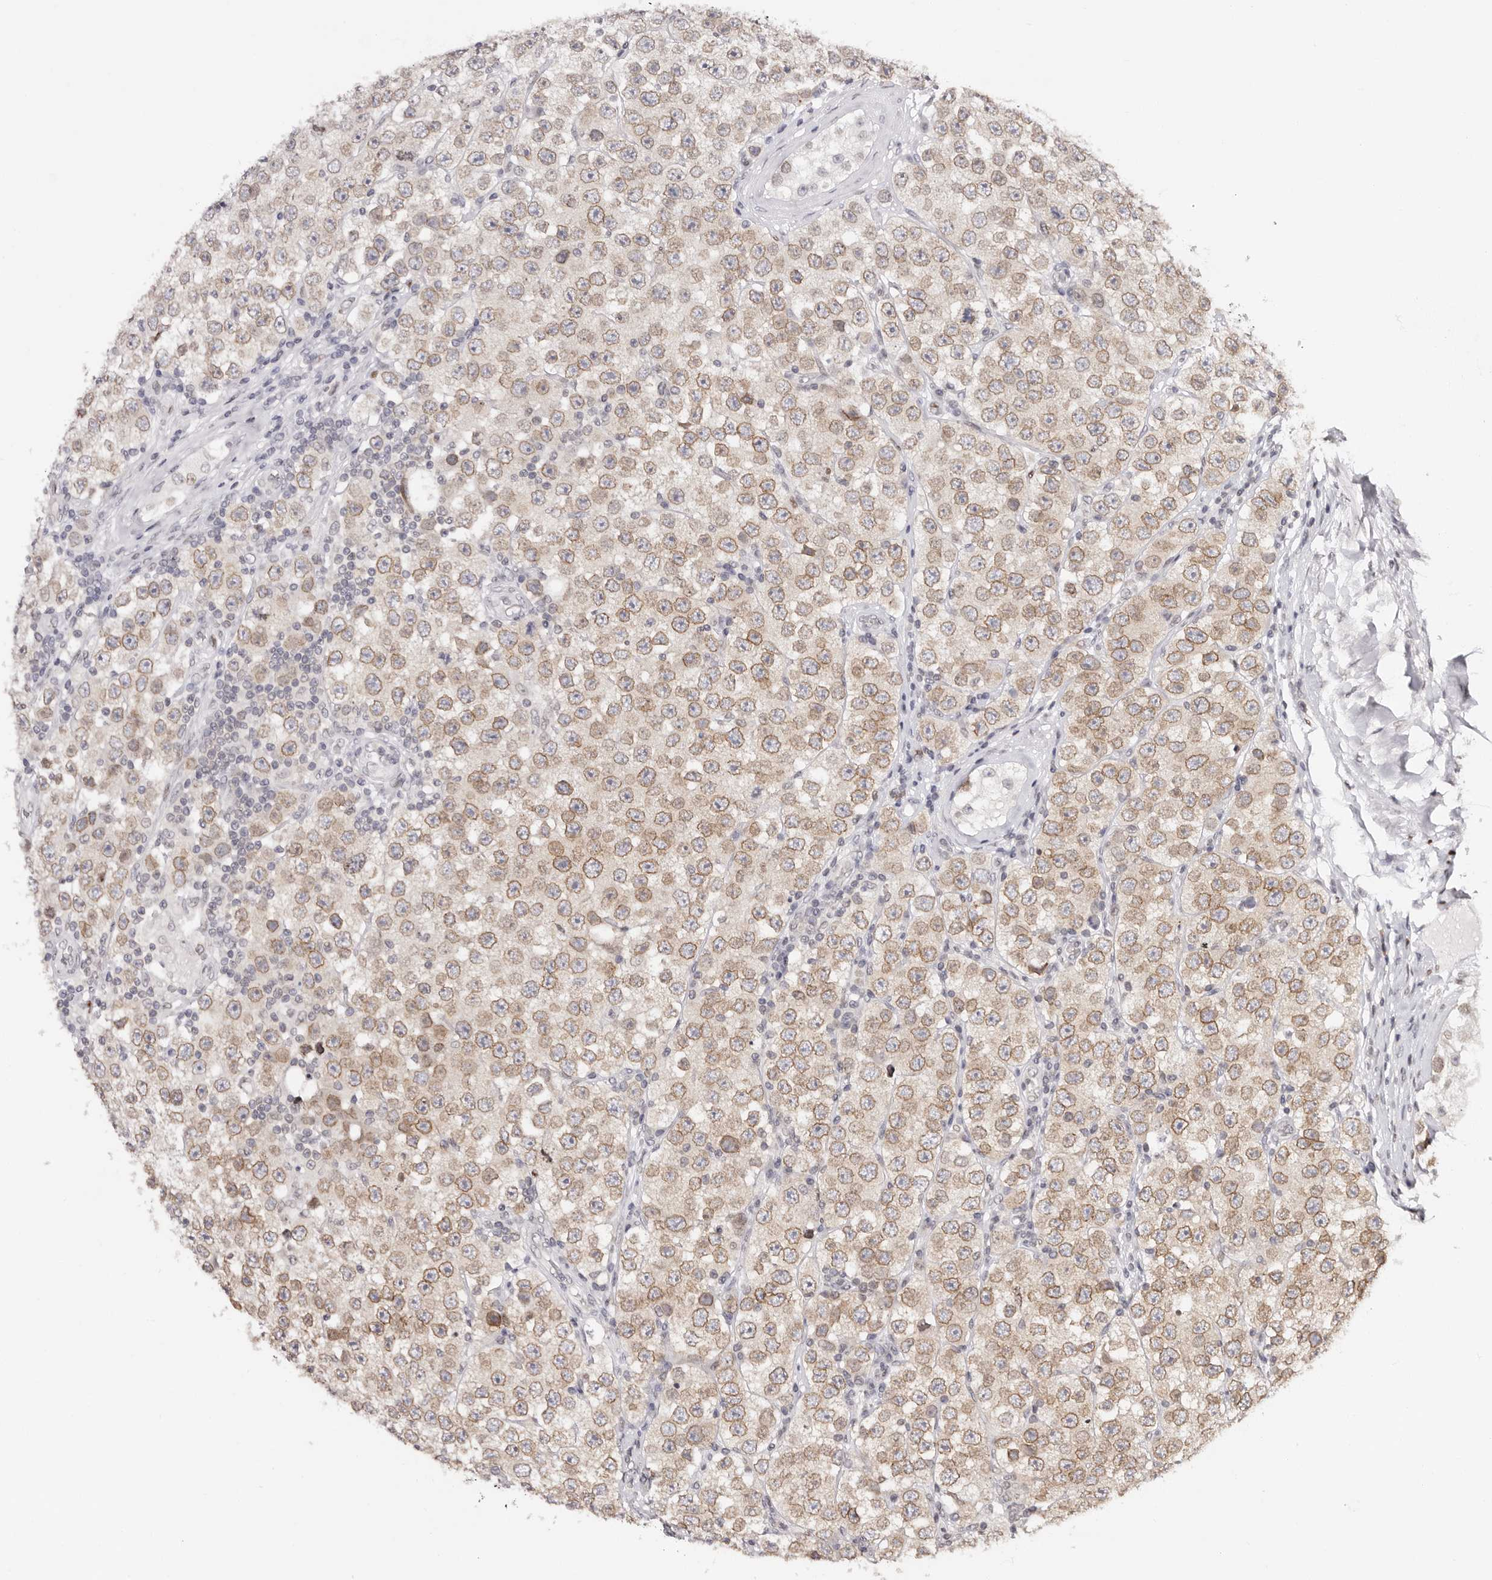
{"staining": {"intensity": "moderate", "quantity": ">75%", "location": "cytoplasmic/membranous,nuclear"}, "tissue": "testis cancer", "cell_type": "Tumor cells", "image_type": "cancer", "snomed": [{"axis": "morphology", "description": "Seminoma, NOS"}, {"axis": "topography", "description": "Testis"}], "caption": "About >75% of tumor cells in testis cancer demonstrate moderate cytoplasmic/membranous and nuclear protein positivity as visualized by brown immunohistochemical staining.", "gene": "NUP153", "patient": {"sex": "male", "age": 28}}